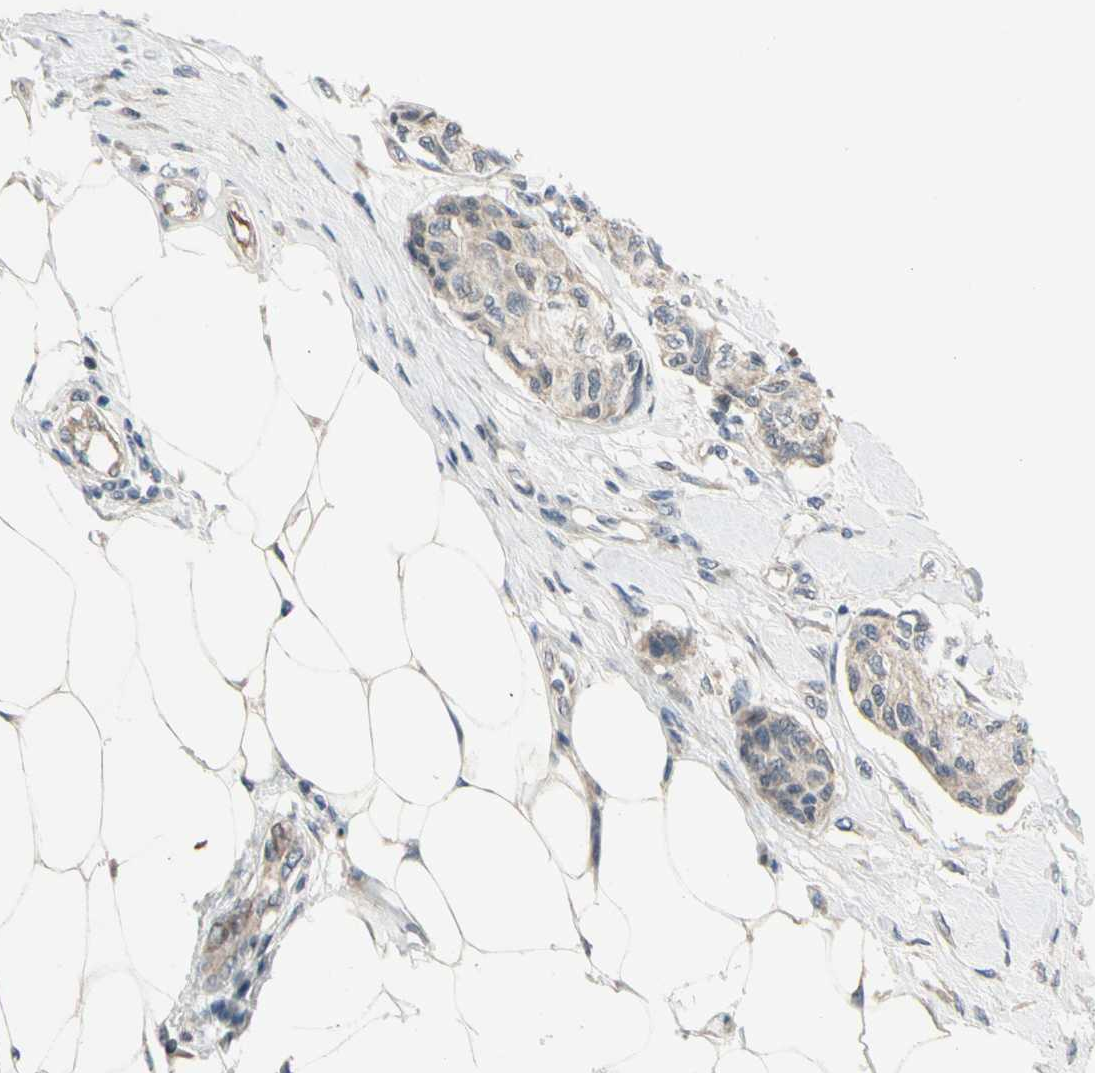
{"staining": {"intensity": "moderate", "quantity": "<25%", "location": "nuclear"}, "tissue": "breast cancer", "cell_type": "Tumor cells", "image_type": "cancer", "snomed": [{"axis": "morphology", "description": "Duct carcinoma"}, {"axis": "topography", "description": "Breast"}], "caption": "Breast cancer (infiltrating ductal carcinoma) stained with immunohistochemistry (IHC) demonstrates moderate nuclear expression in about <25% of tumor cells.", "gene": "ZNF184", "patient": {"sex": "female", "age": 80}}